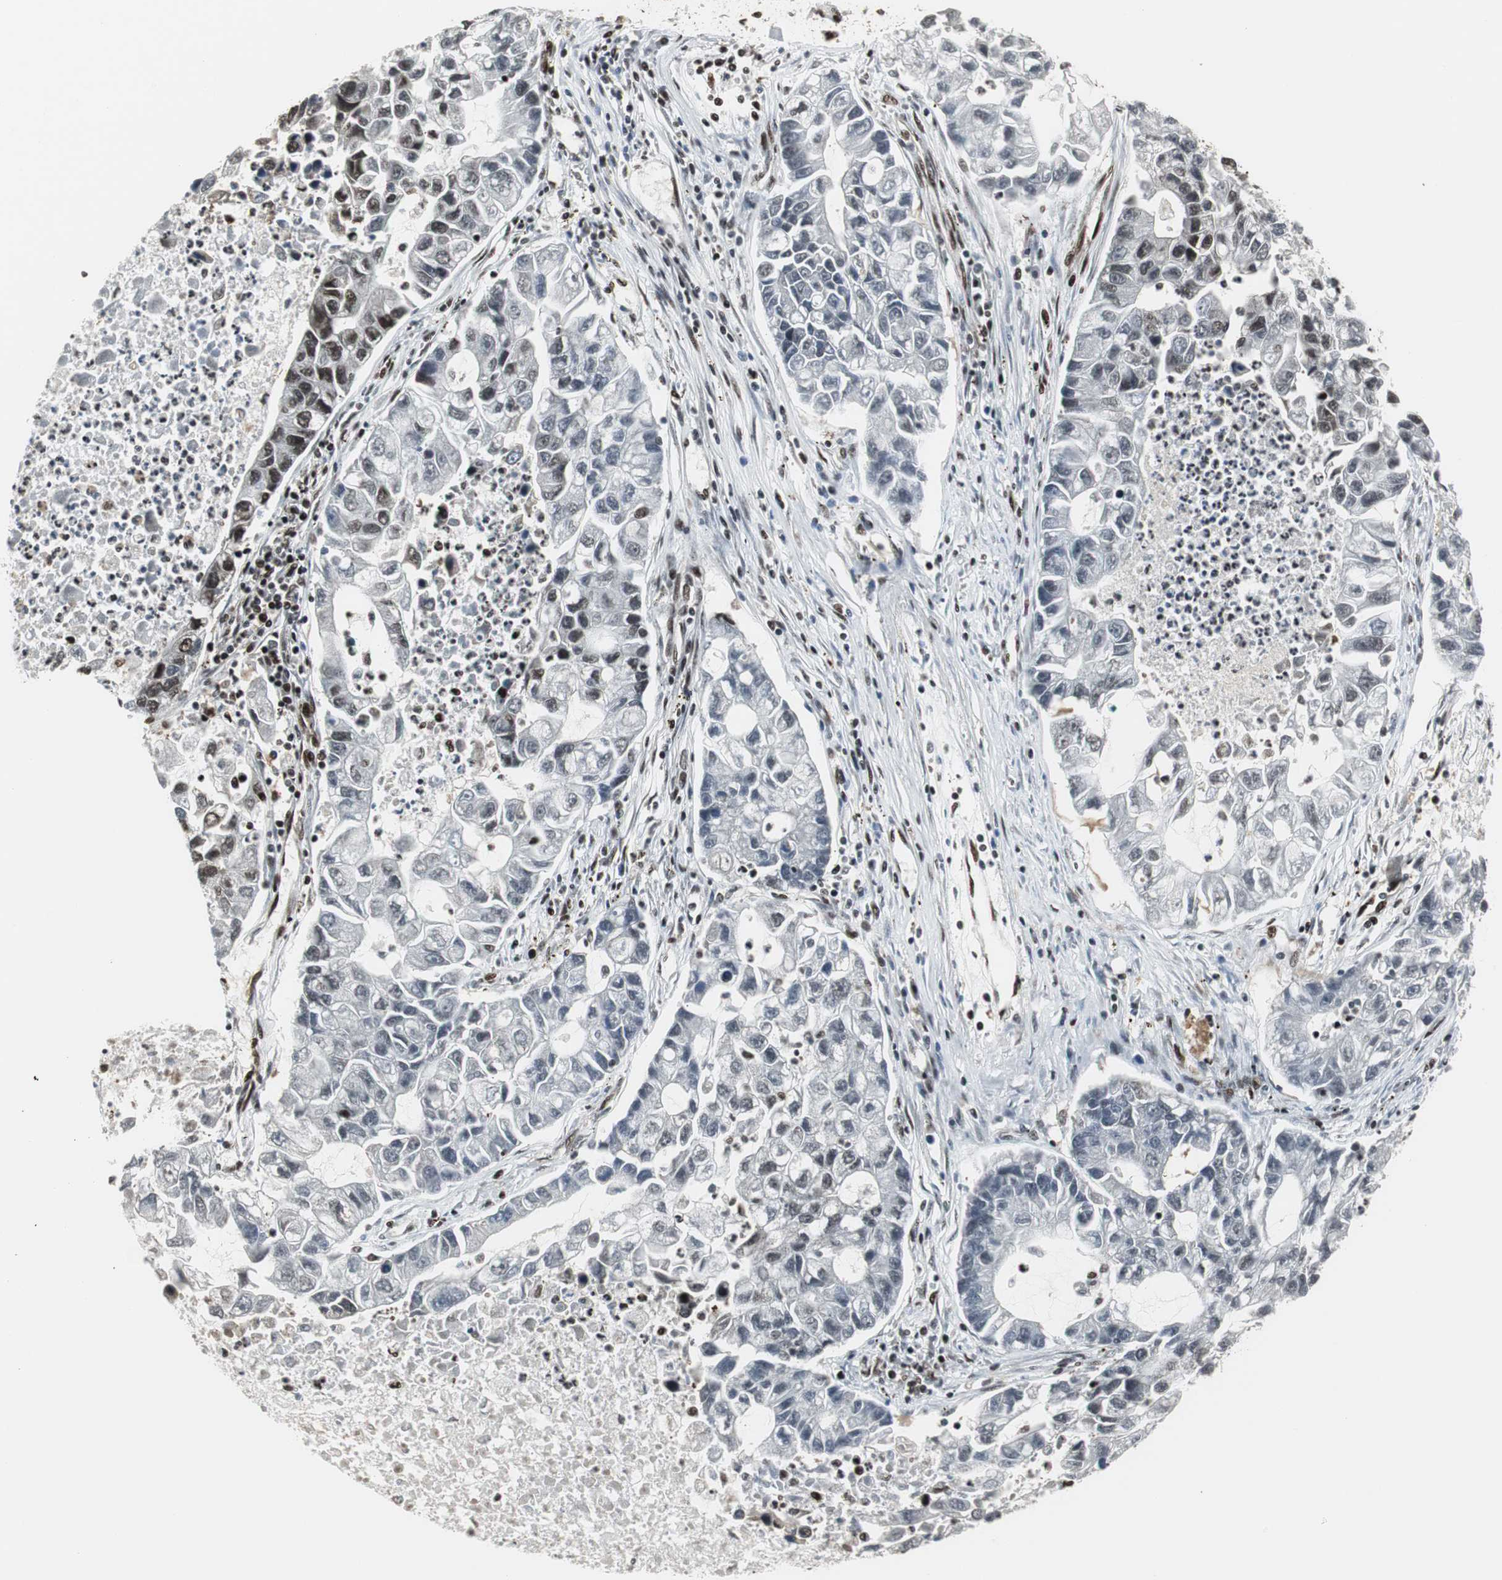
{"staining": {"intensity": "moderate", "quantity": "<25%", "location": "nuclear"}, "tissue": "lung cancer", "cell_type": "Tumor cells", "image_type": "cancer", "snomed": [{"axis": "morphology", "description": "Adenocarcinoma, NOS"}, {"axis": "topography", "description": "Lung"}], "caption": "High-magnification brightfield microscopy of adenocarcinoma (lung) stained with DAB (3,3'-diaminobenzidine) (brown) and counterstained with hematoxylin (blue). tumor cells exhibit moderate nuclear staining is present in about<25% of cells.", "gene": "PARN", "patient": {"sex": "female", "age": 51}}